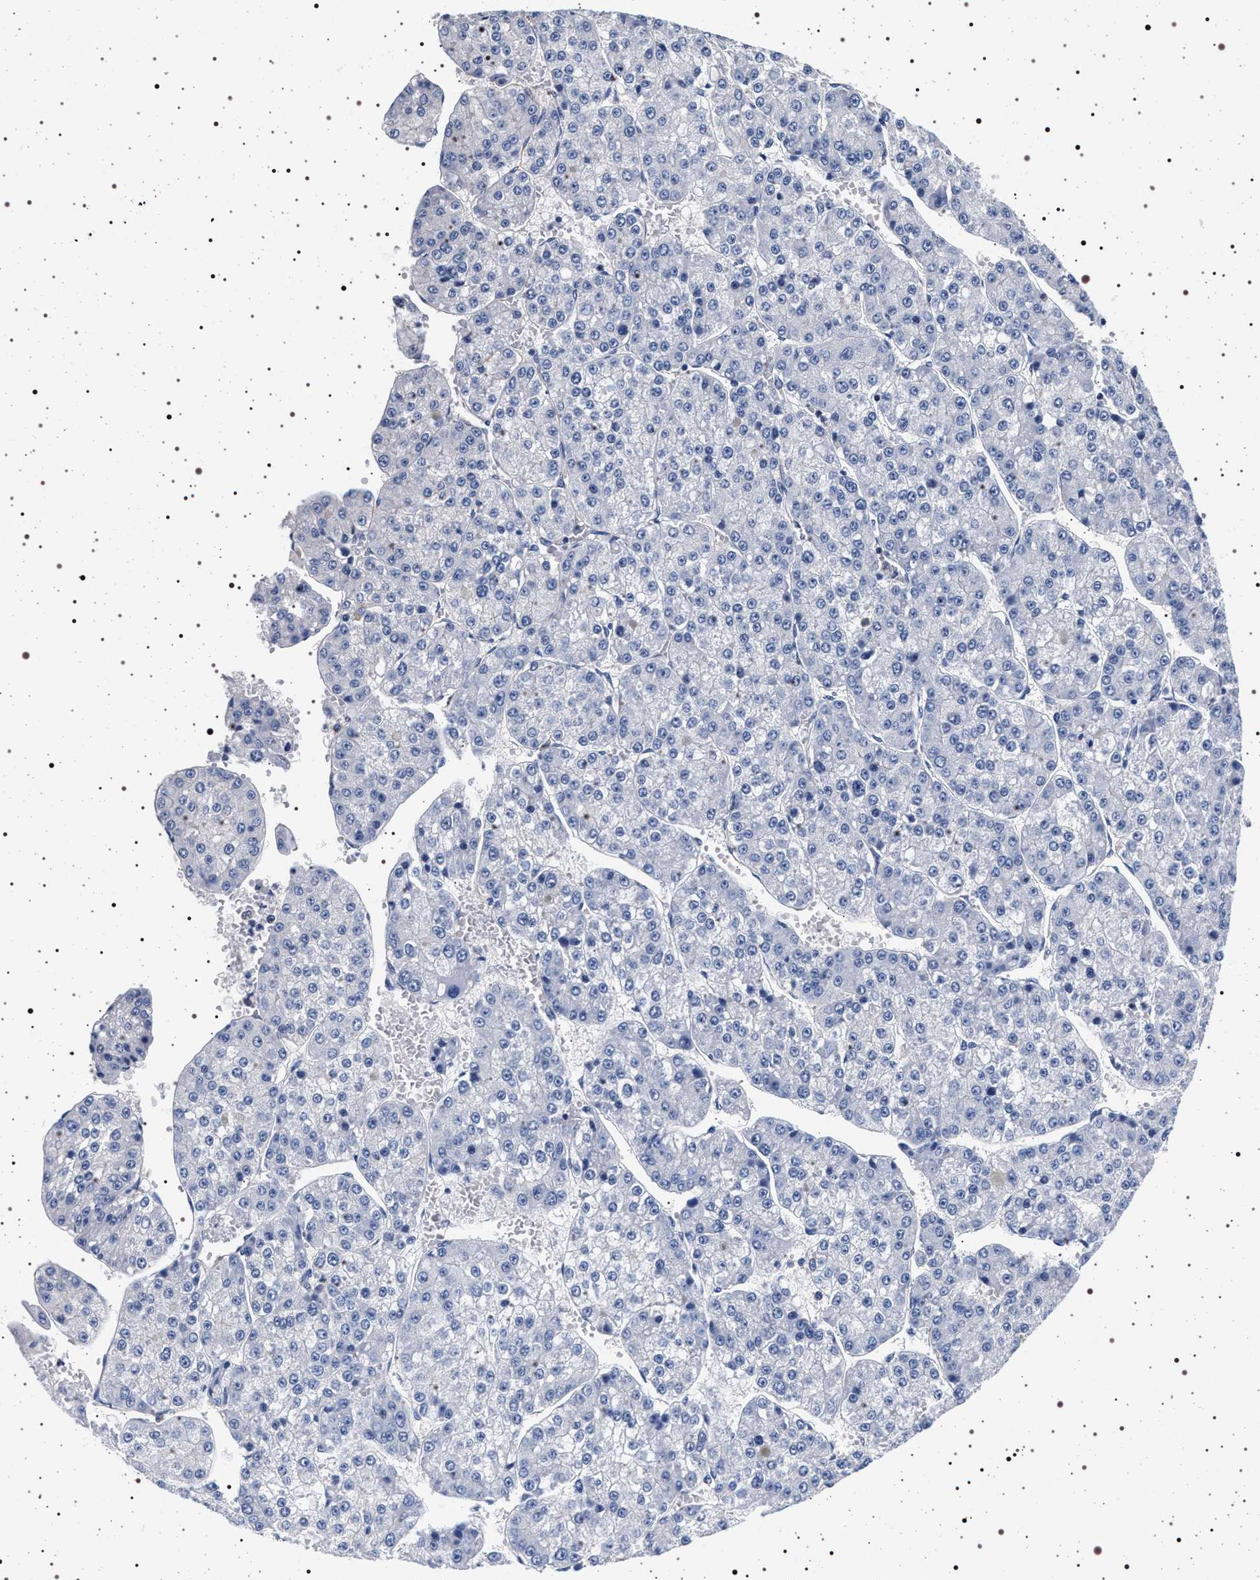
{"staining": {"intensity": "negative", "quantity": "none", "location": "none"}, "tissue": "liver cancer", "cell_type": "Tumor cells", "image_type": "cancer", "snomed": [{"axis": "morphology", "description": "Carcinoma, Hepatocellular, NOS"}, {"axis": "topography", "description": "Liver"}], "caption": "This is a image of IHC staining of liver hepatocellular carcinoma, which shows no staining in tumor cells.", "gene": "HSD17B1", "patient": {"sex": "female", "age": 73}}